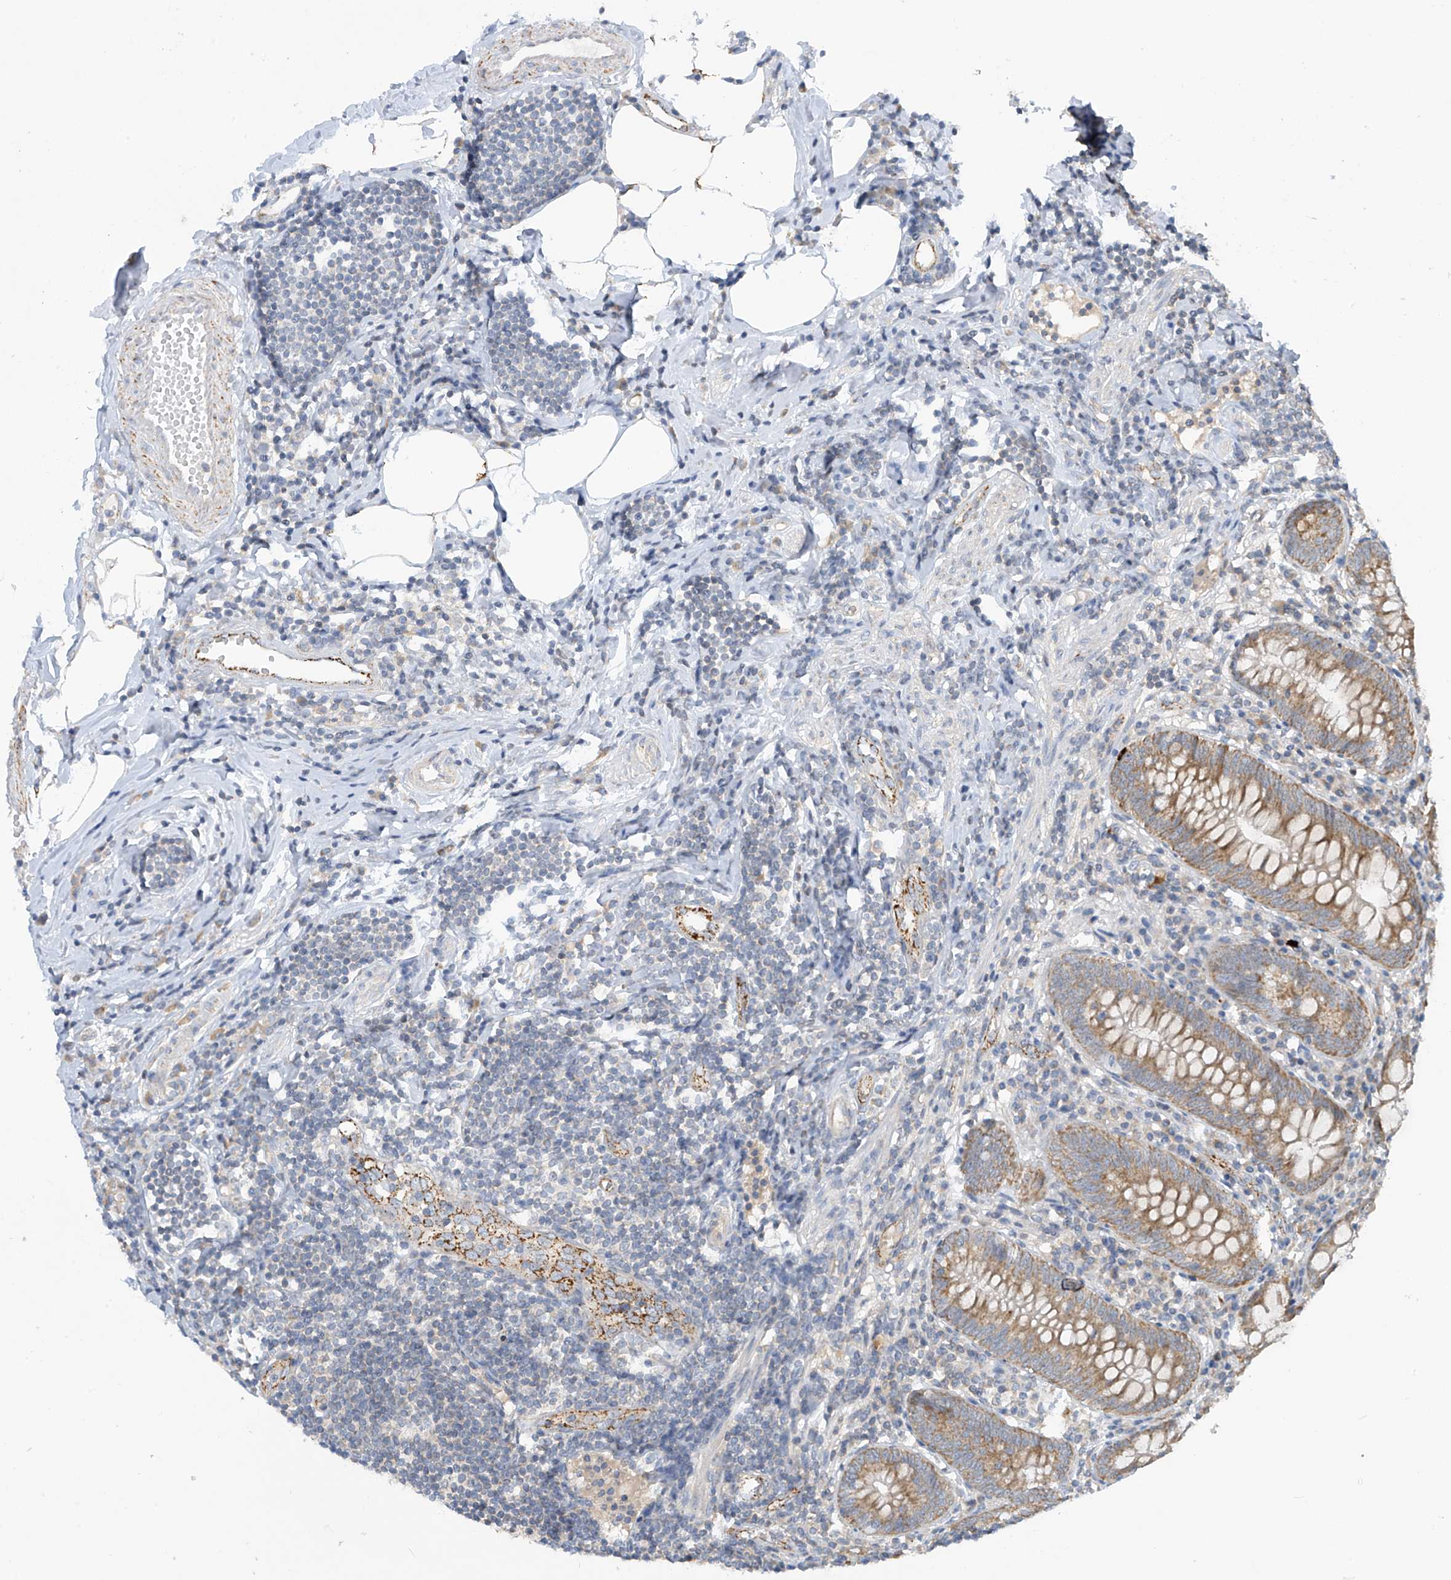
{"staining": {"intensity": "moderate", "quantity": ">75%", "location": "cytoplasmic/membranous"}, "tissue": "appendix", "cell_type": "Glandular cells", "image_type": "normal", "snomed": [{"axis": "morphology", "description": "Normal tissue, NOS"}, {"axis": "topography", "description": "Appendix"}], "caption": "Immunohistochemistry micrograph of normal appendix stained for a protein (brown), which shows medium levels of moderate cytoplasmic/membranous positivity in about >75% of glandular cells.", "gene": "SCGB1D2", "patient": {"sex": "female", "age": 54}}